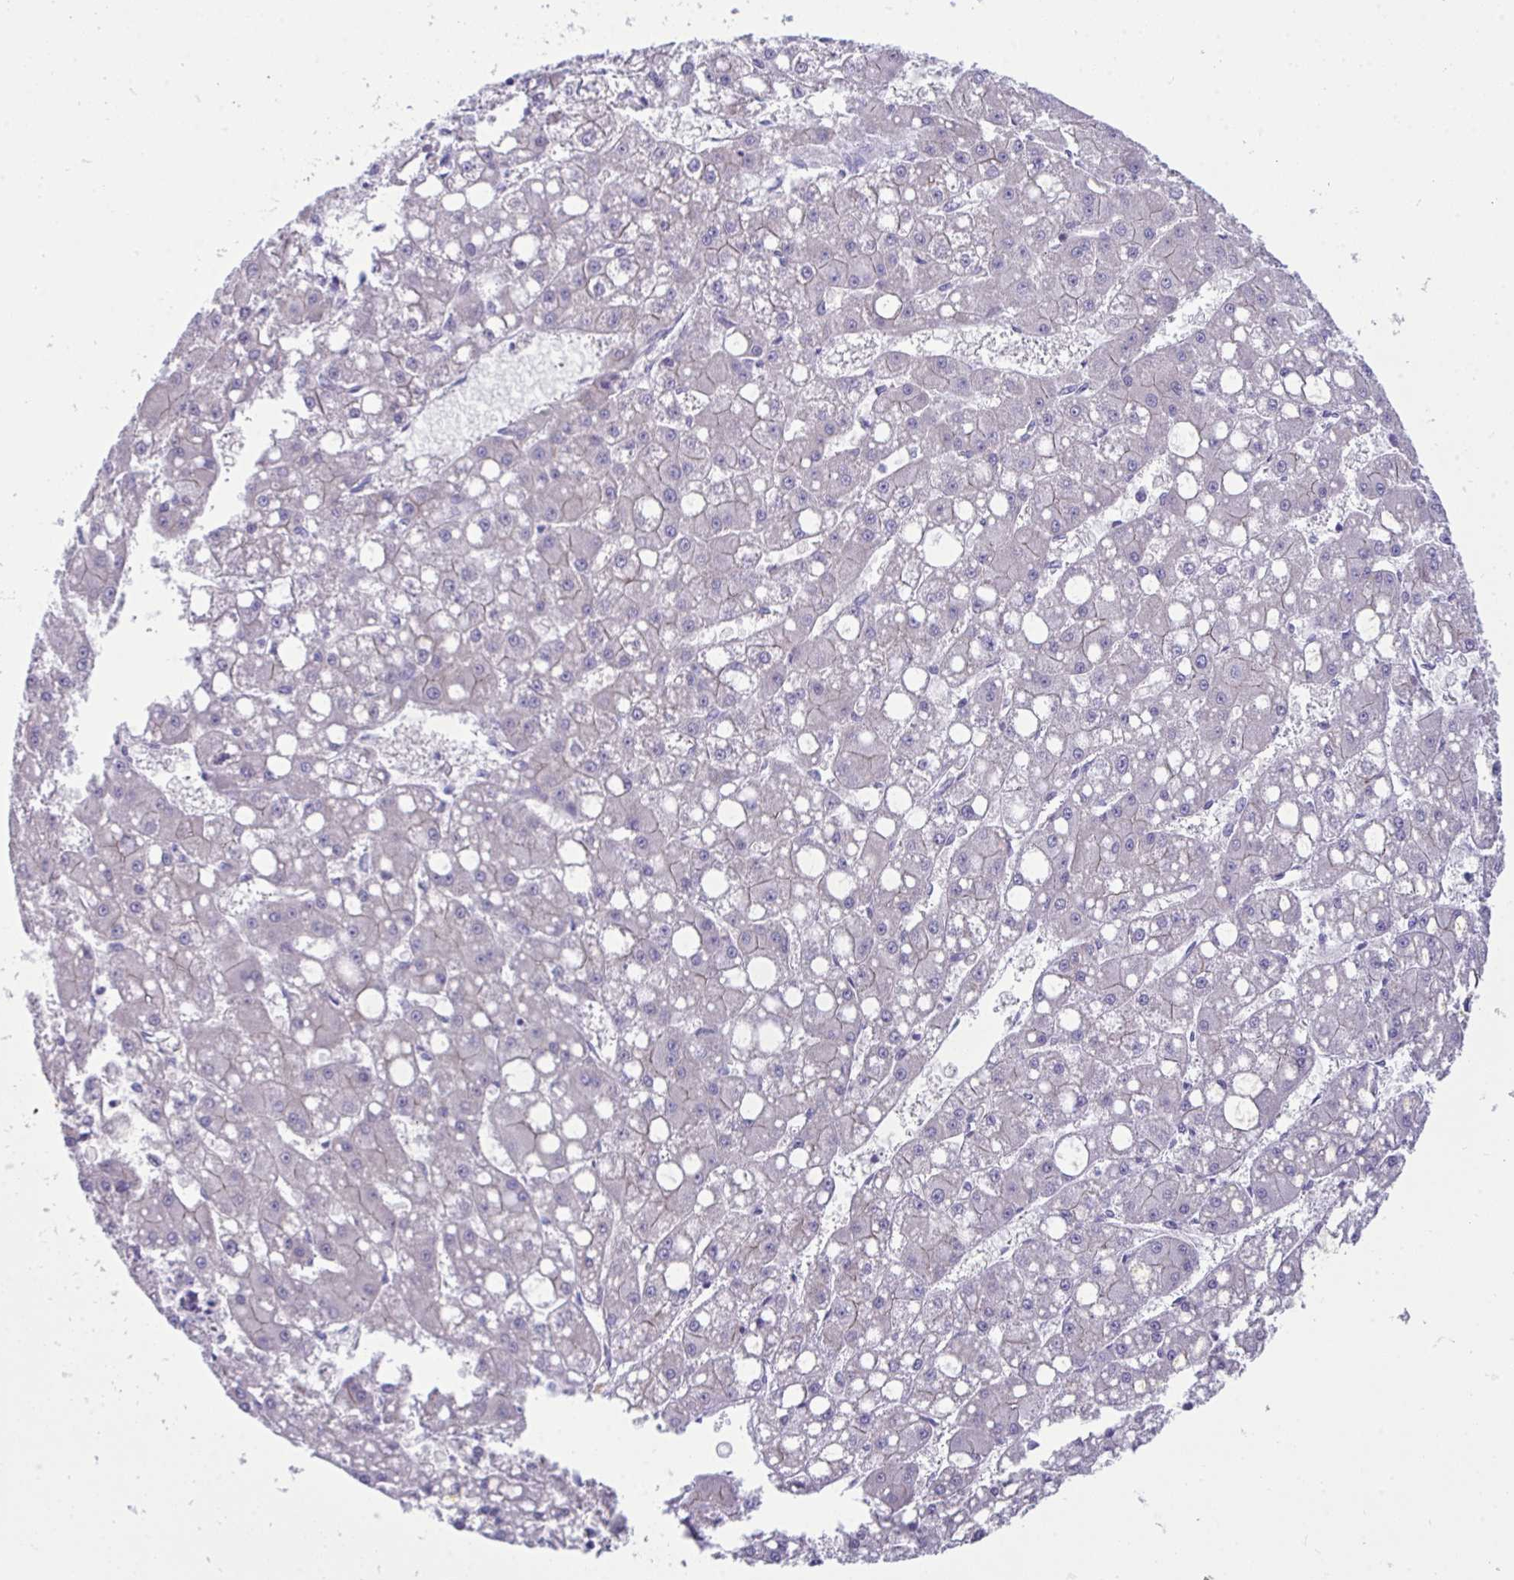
{"staining": {"intensity": "negative", "quantity": "none", "location": "none"}, "tissue": "liver cancer", "cell_type": "Tumor cells", "image_type": "cancer", "snomed": [{"axis": "morphology", "description": "Carcinoma, Hepatocellular, NOS"}, {"axis": "topography", "description": "Liver"}], "caption": "Immunohistochemistry of liver cancer (hepatocellular carcinoma) displays no positivity in tumor cells.", "gene": "GLB1L2", "patient": {"sex": "male", "age": 67}}